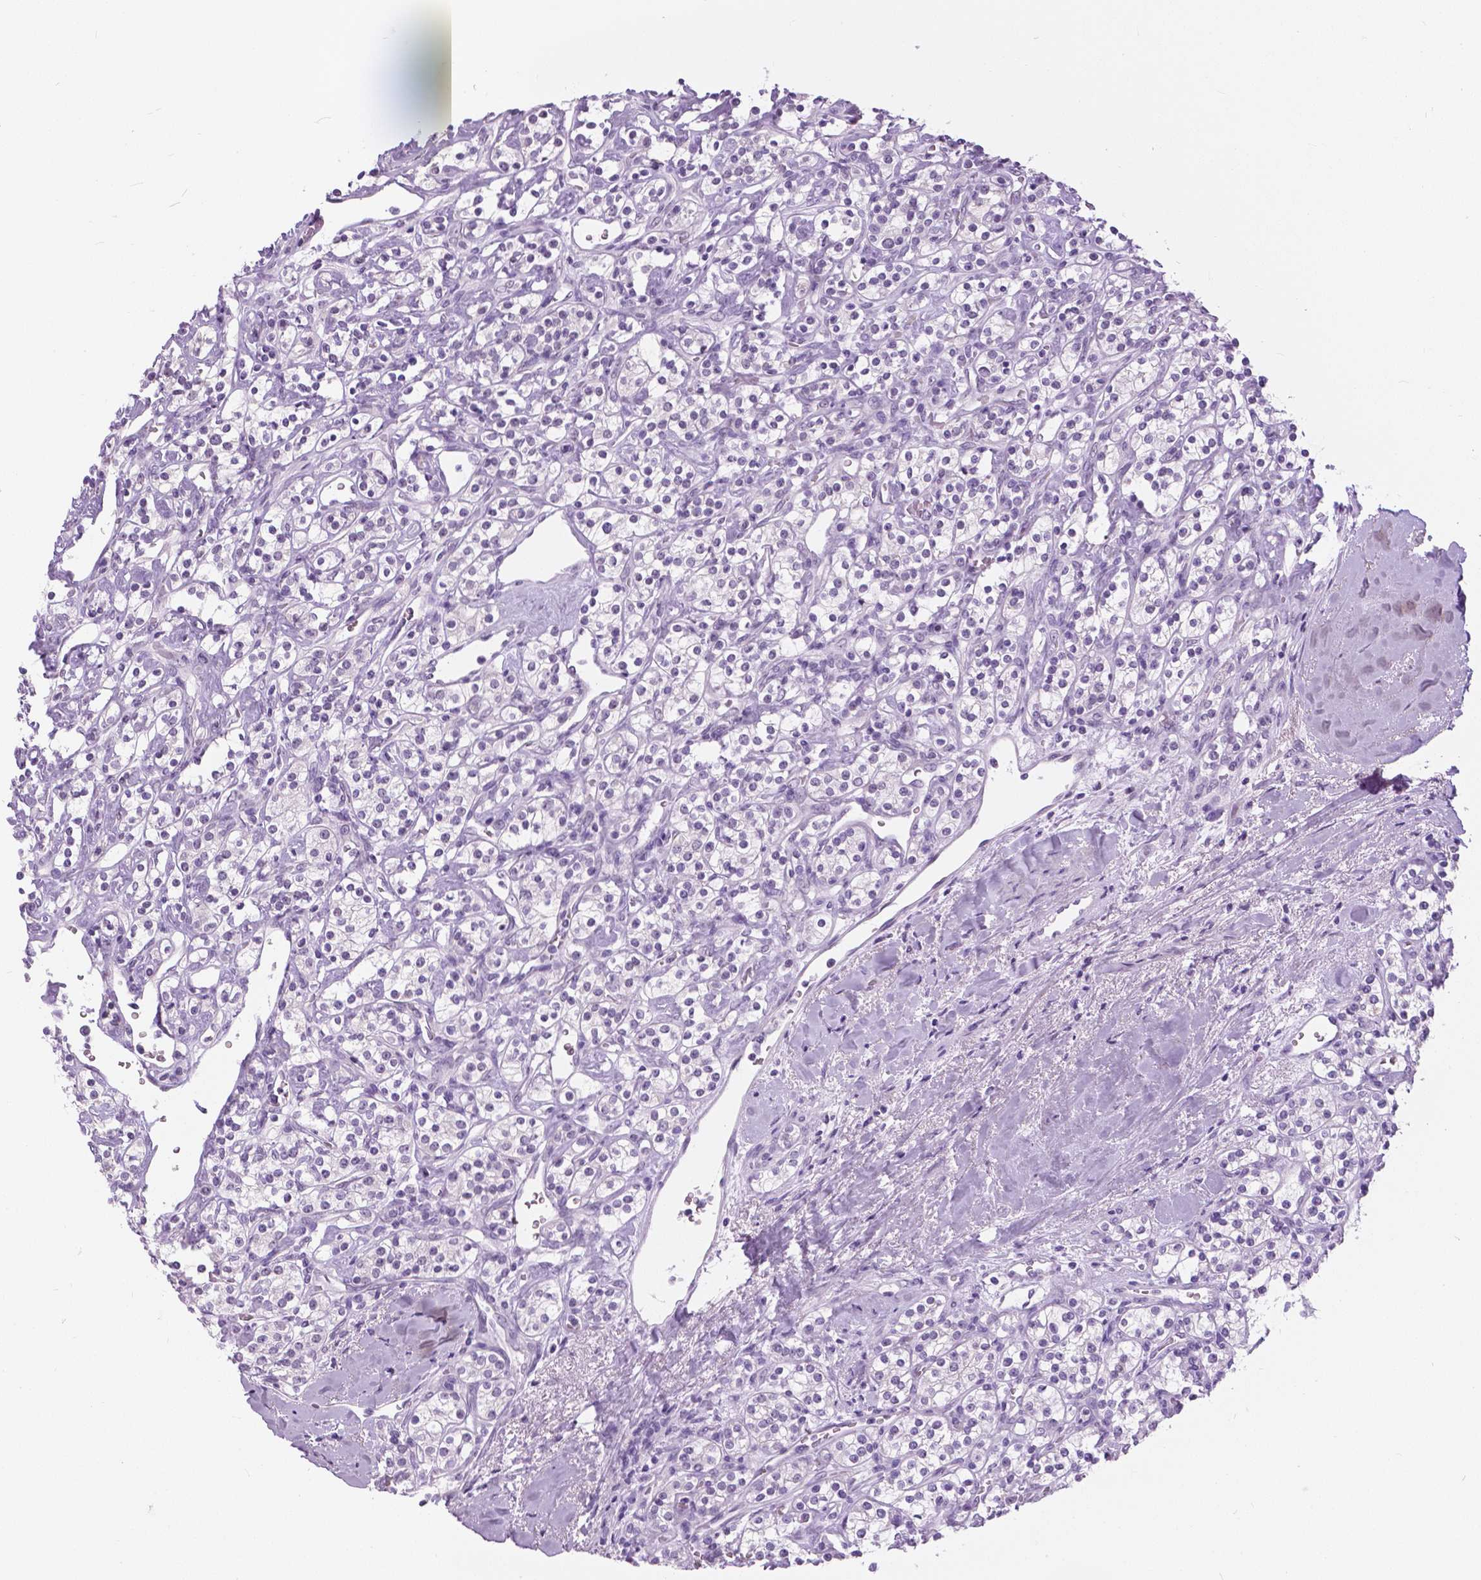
{"staining": {"intensity": "negative", "quantity": "none", "location": "none"}, "tissue": "renal cancer", "cell_type": "Tumor cells", "image_type": "cancer", "snomed": [{"axis": "morphology", "description": "Adenocarcinoma, NOS"}, {"axis": "topography", "description": "Kidney"}], "caption": "This is a histopathology image of immunohistochemistry staining of renal cancer, which shows no staining in tumor cells.", "gene": "MYOM1", "patient": {"sex": "male", "age": 77}}